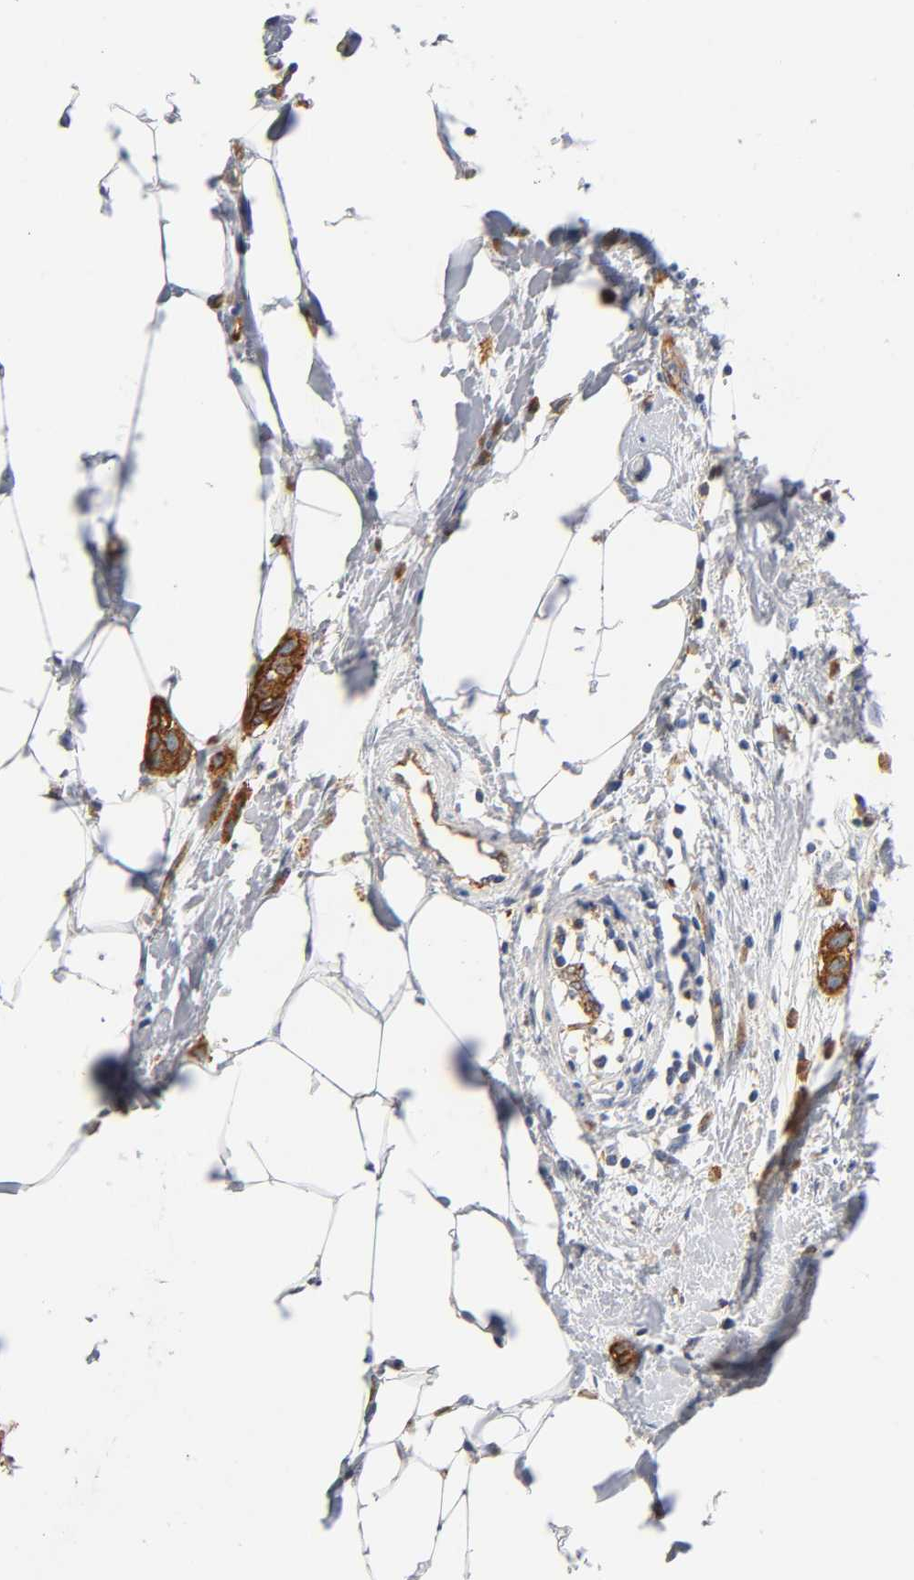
{"staining": {"intensity": "strong", "quantity": ">75%", "location": "cytoplasmic/membranous"}, "tissue": "breast cancer", "cell_type": "Tumor cells", "image_type": "cancer", "snomed": [{"axis": "morphology", "description": "Normal tissue, NOS"}, {"axis": "morphology", "description": "Duct carcinoma"}, {"axis": "topography", "description": "Breast"}], "caption": "Immunohistochemistry (DAB) staining of human breast invasive ductal carcinoma exhibits strong cytoplasmic/membranous protein staining in about >75% of tumor cells.", "gene": "CD2AP", "patient": {"sex": "female", "age": 50}}